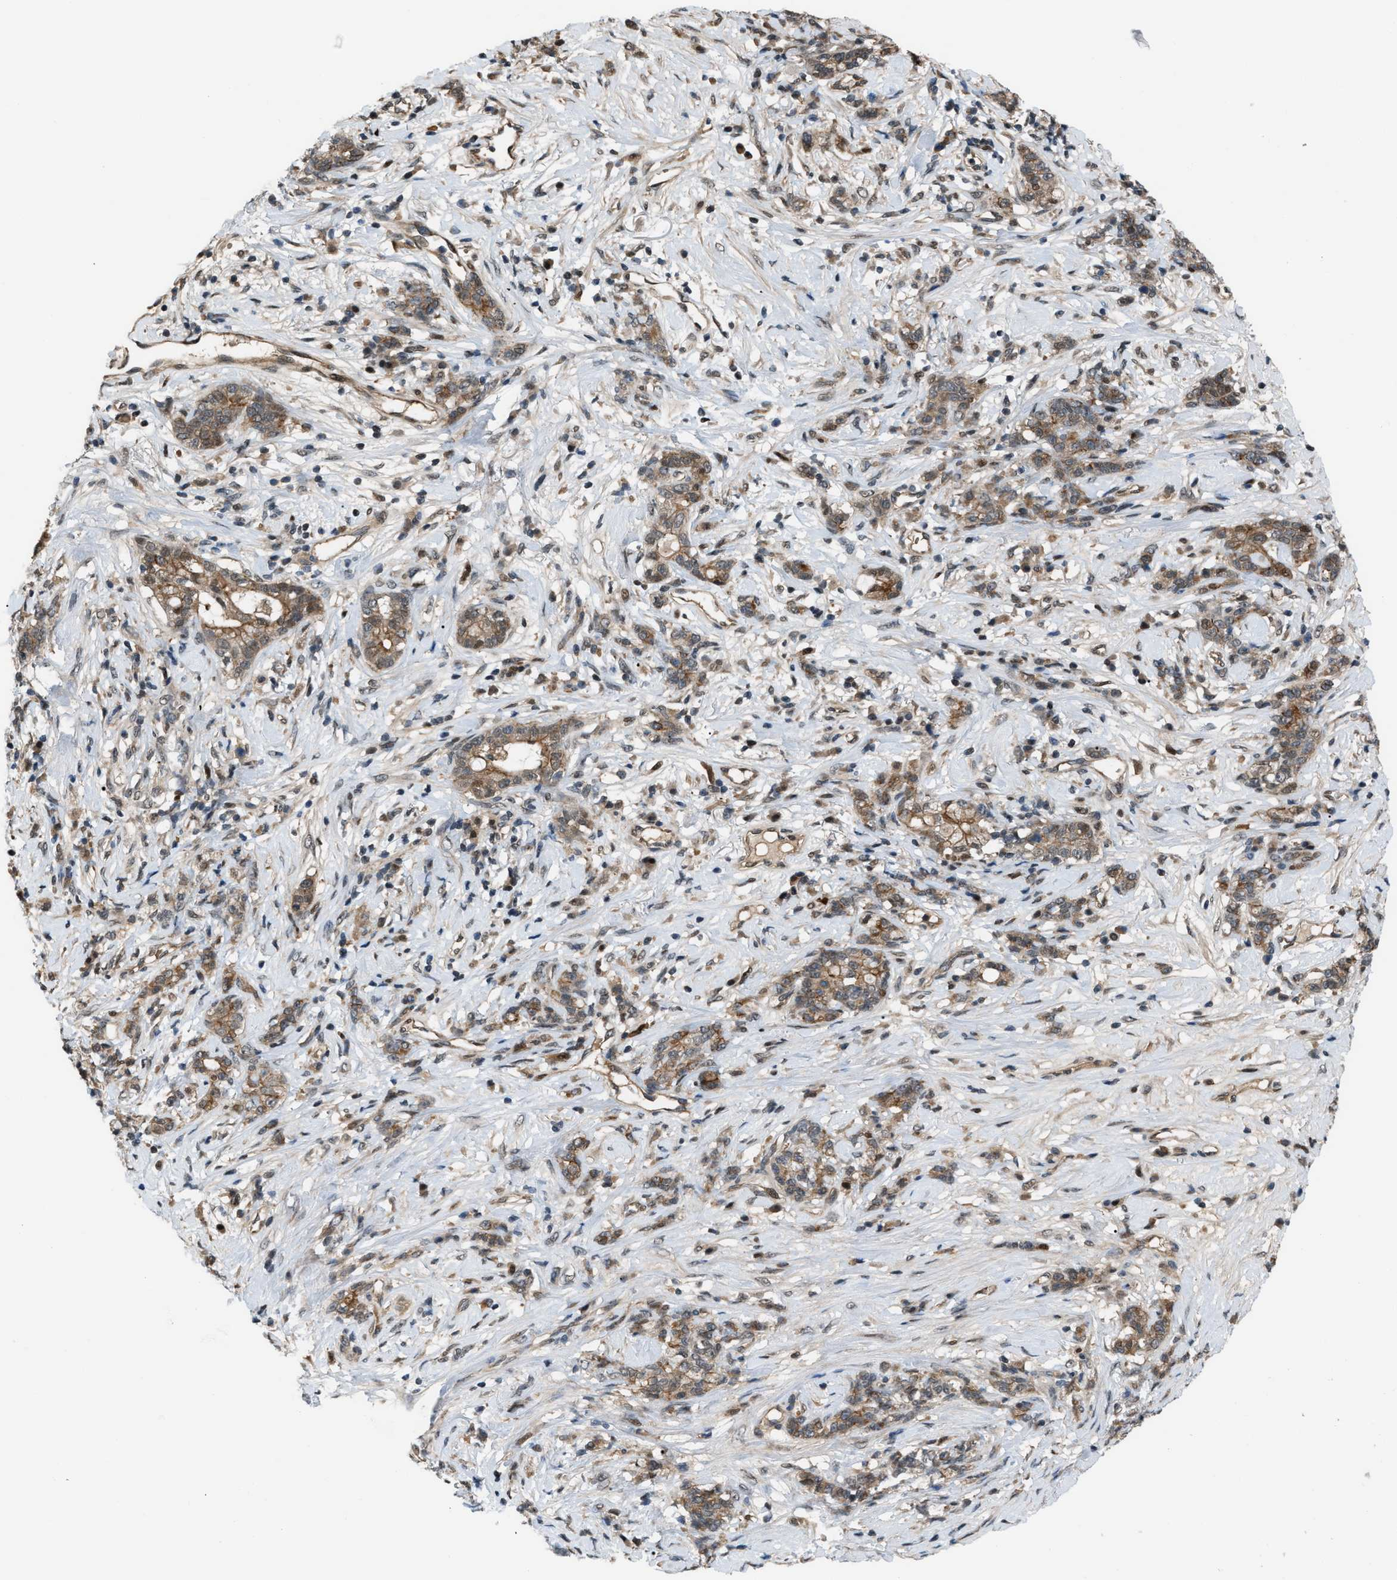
{"staining": {"intensity": "moderate", "quantity": ">75%", "location": "cytoplasmic/membranous"}, "tissue": "stomach cancer", "cell_type": "Tumor cells", "image_type": "cancer", "snomed": [{"axis": "morphology", "description": "Adenocarcinoma, NOS"}, {"axis": "topography", "description": "Stomach, lower"}], "caption": "Immunohistochemistry staining of stomach cancer, which shows medium levels of moderate cytoplasmic/membranous staining in approximately >75% of tumor cells indicating moderate cytoplasmic/membranous protein staining. The staining was performed using DAB (3,3'-diaminobenzidine) (brown) for protein detection and nuclei were counterstained in hematoxylin (blue).", "gene": "RFFL", "patient": {"sex": "male", "age": 88}}